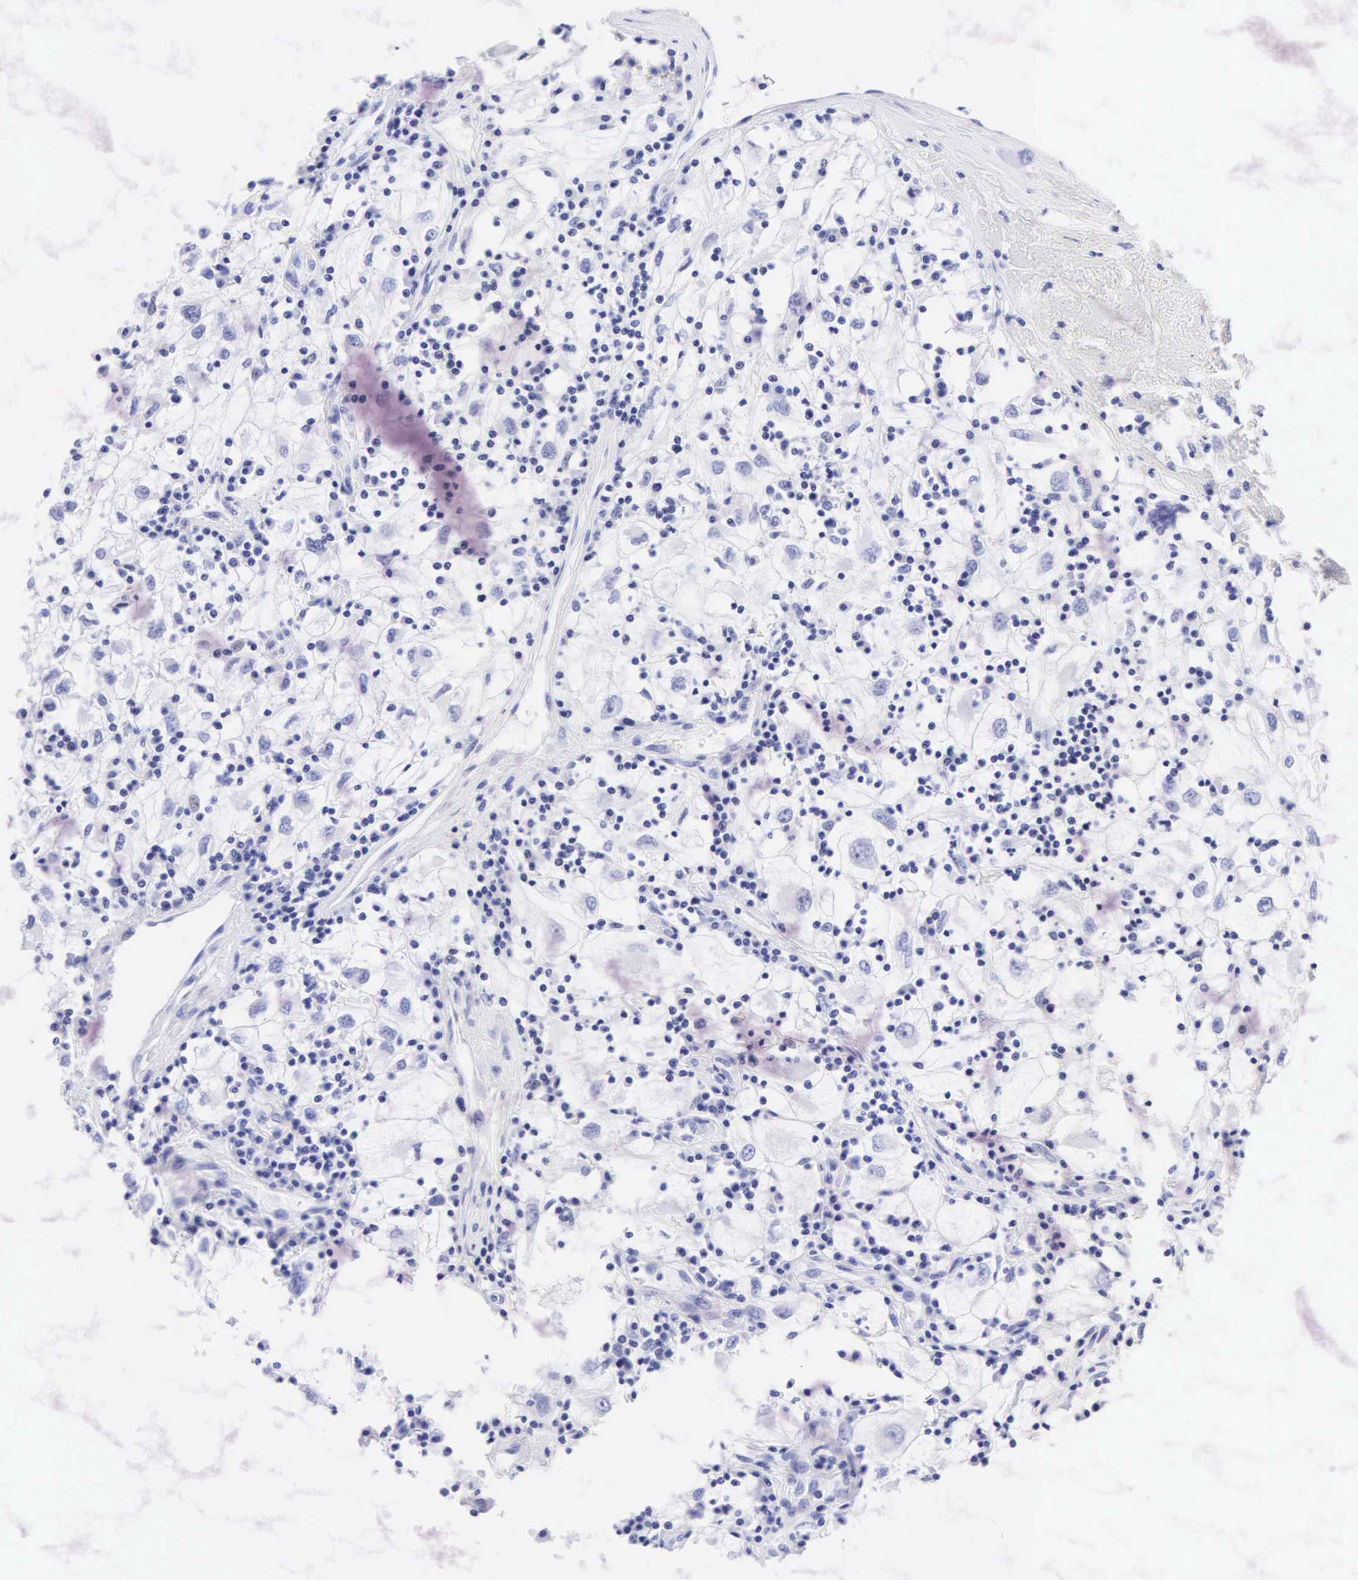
{"staining": {"intensity": "negative", "quantity": "none", "location": "none"}, "tissue": "renal cancer", "cell_type": "Tumor cells", "image_type": "cancer", "snomed": [{"axis": "morphology", "description": "Adenocarcinoma, NOS"}, {"axis": "topography", "description": "Kidney"}], "caption": "A micrograph of renal adenocarcinoma stained for a protein displays no brown staining in tumor cells. (DAB immunohistochemistry visualized using brightfield microscopy, high magnification).", "gene": "KRT20", "patient": {"sex": "male", "age": 82}}